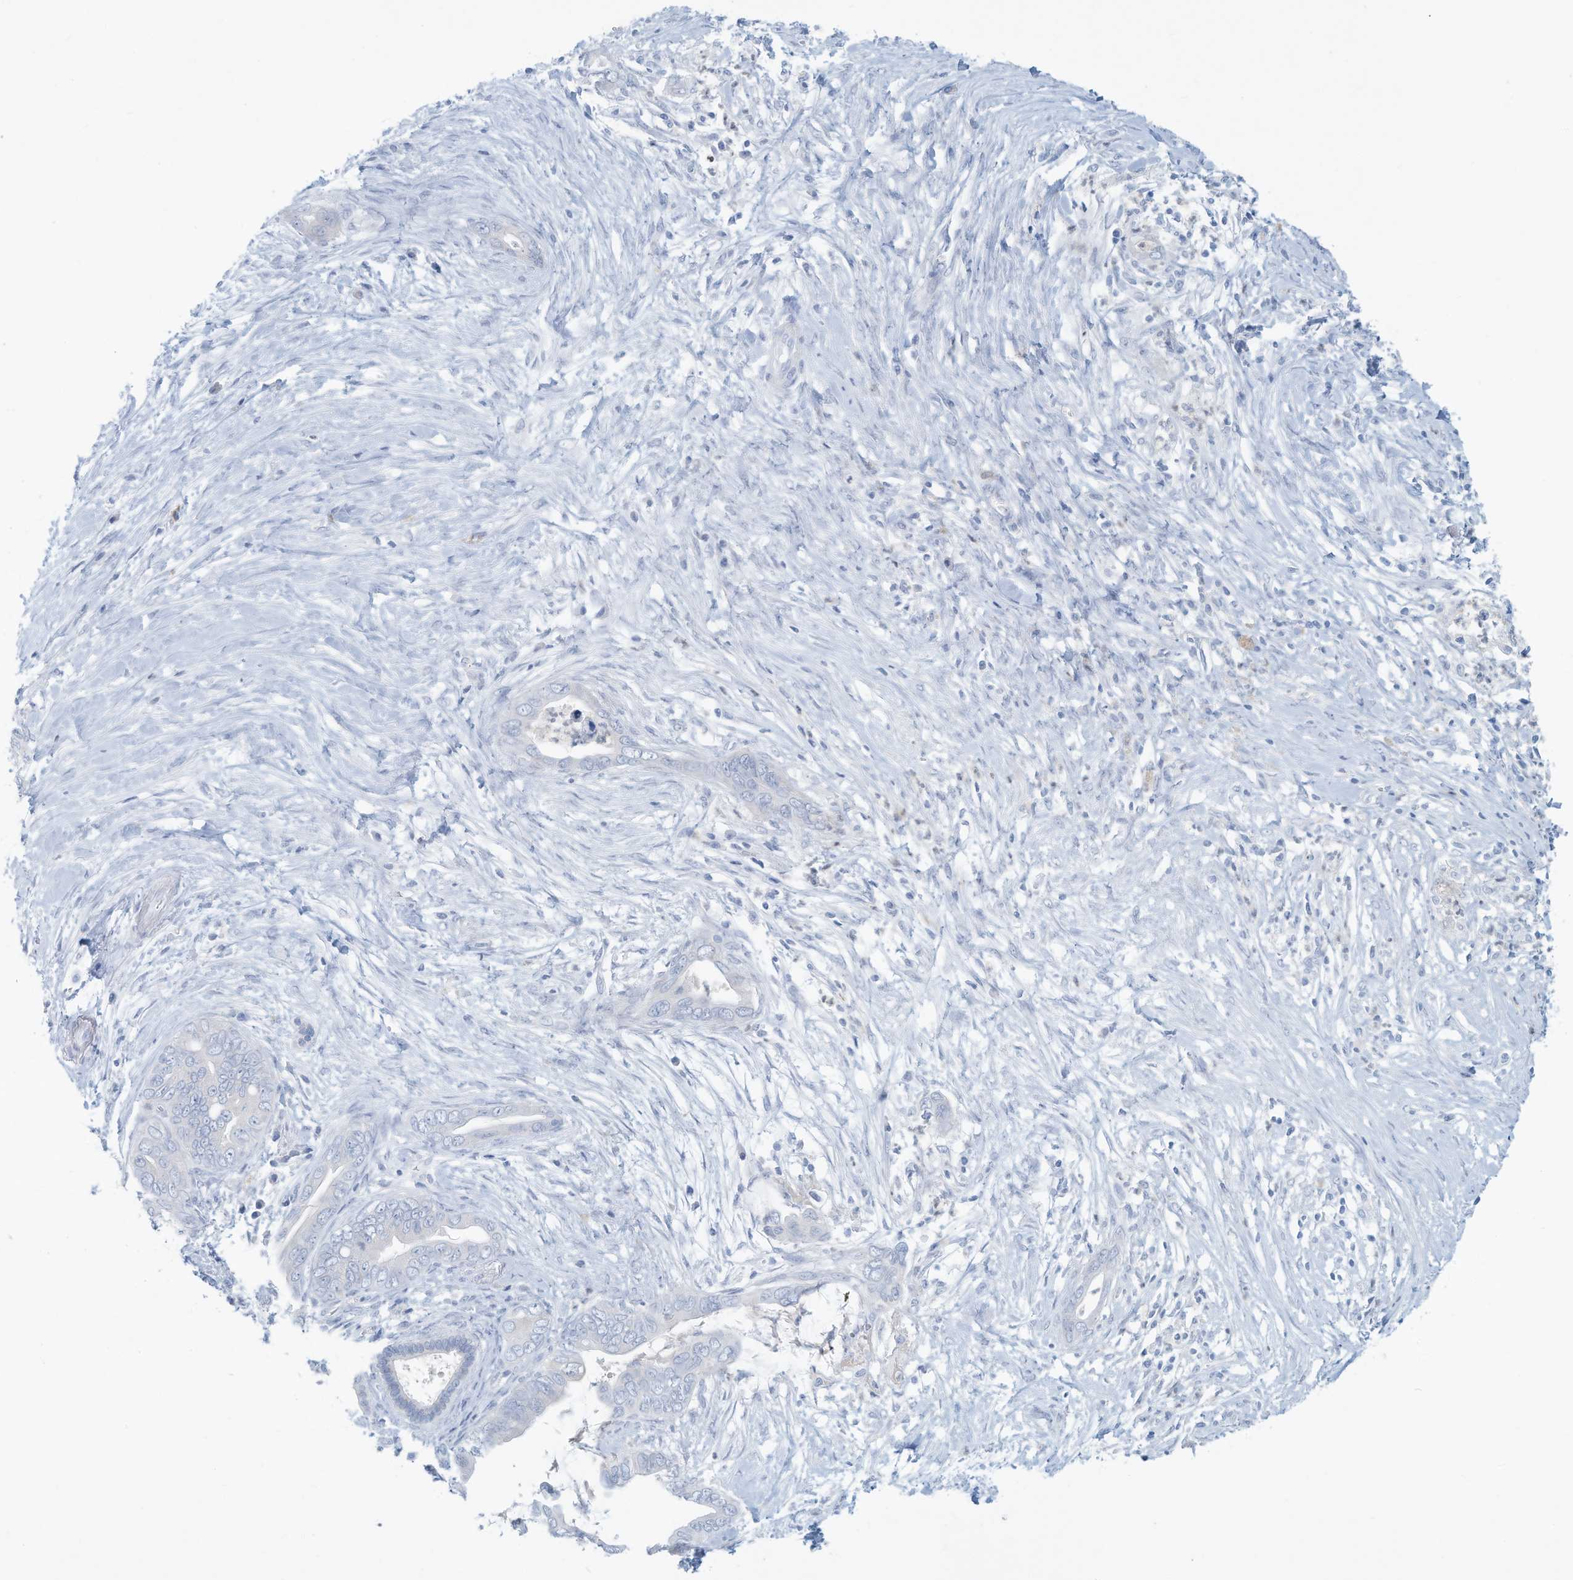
{"staining": {"intensity": "negative", "quantity": "none", "location": "none"}, "tissue": "pancreatic cancer", "cell_type": "Tumor cells", "image_type": "cancer", "snomed": [{"axis": "morphology", "description": "Adenocarcinoma, NOS"}, {"axis": "topography", "description": "Pancreas"}], "caption": "Immunohistochemistry (IHC) micrograph of neoplastic tissue: pancreatic cancer stained with DAB (3,3'-diaminobenzidine) exhibits no significant protein positivity in tumor cells.", "gene": "ERI2", "patient": {"sex": "male", "age": 75}}